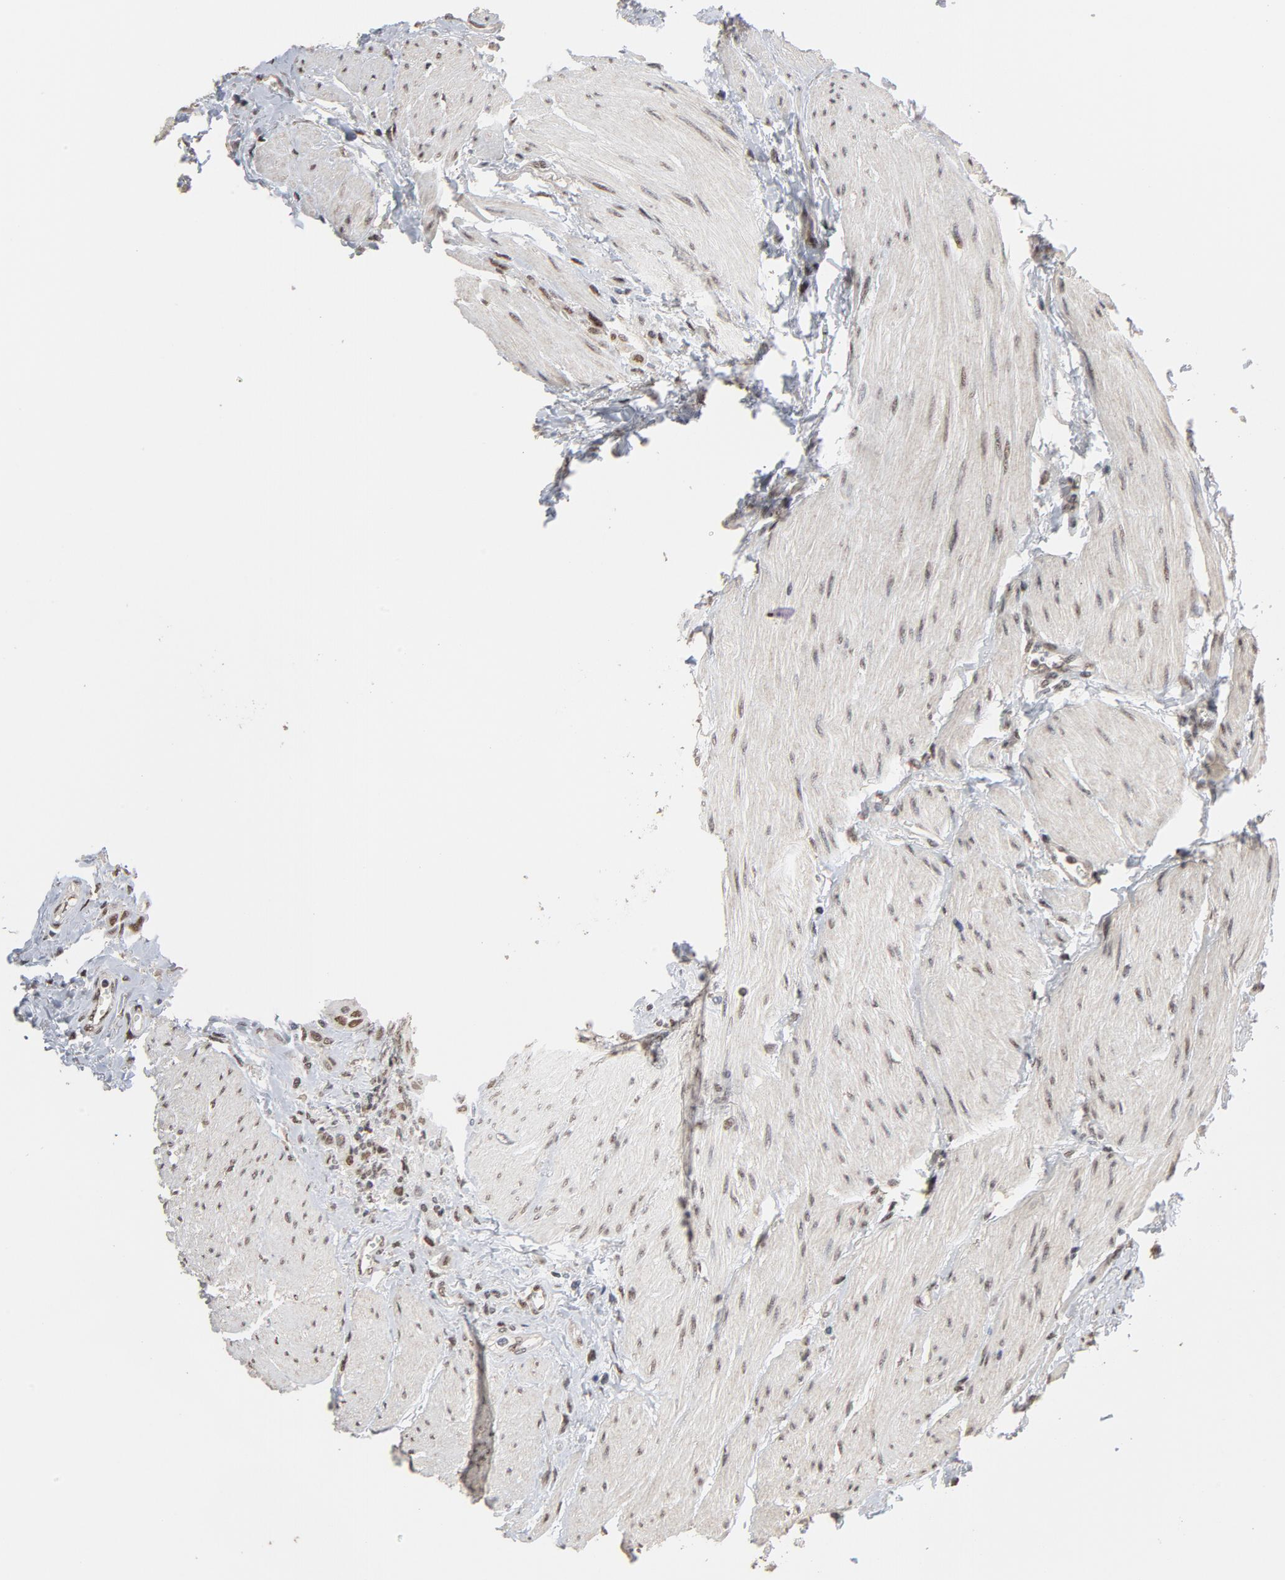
{"staining": {"intensity": "moderate", "quantity": "25%-75%", "location": "nuclear"}, "tissue": "urothelial cancer", "cell_type": "Tumor cells", "image_type": "cancer", "snomed": [{"axis": "morphology", "description": "Urothelial carcinoma, High grade"}, {"axis": "topography", "description": "Urinary bladder"}], "caption": "Immunohistochemical staining of human urothelial carcinoma (high-grade) shows moderate nuclear protein positivity in about 25%-75% of tumor cells.", "gene": "TP53RK", "patient": {"sex": "male", "age": 50}}